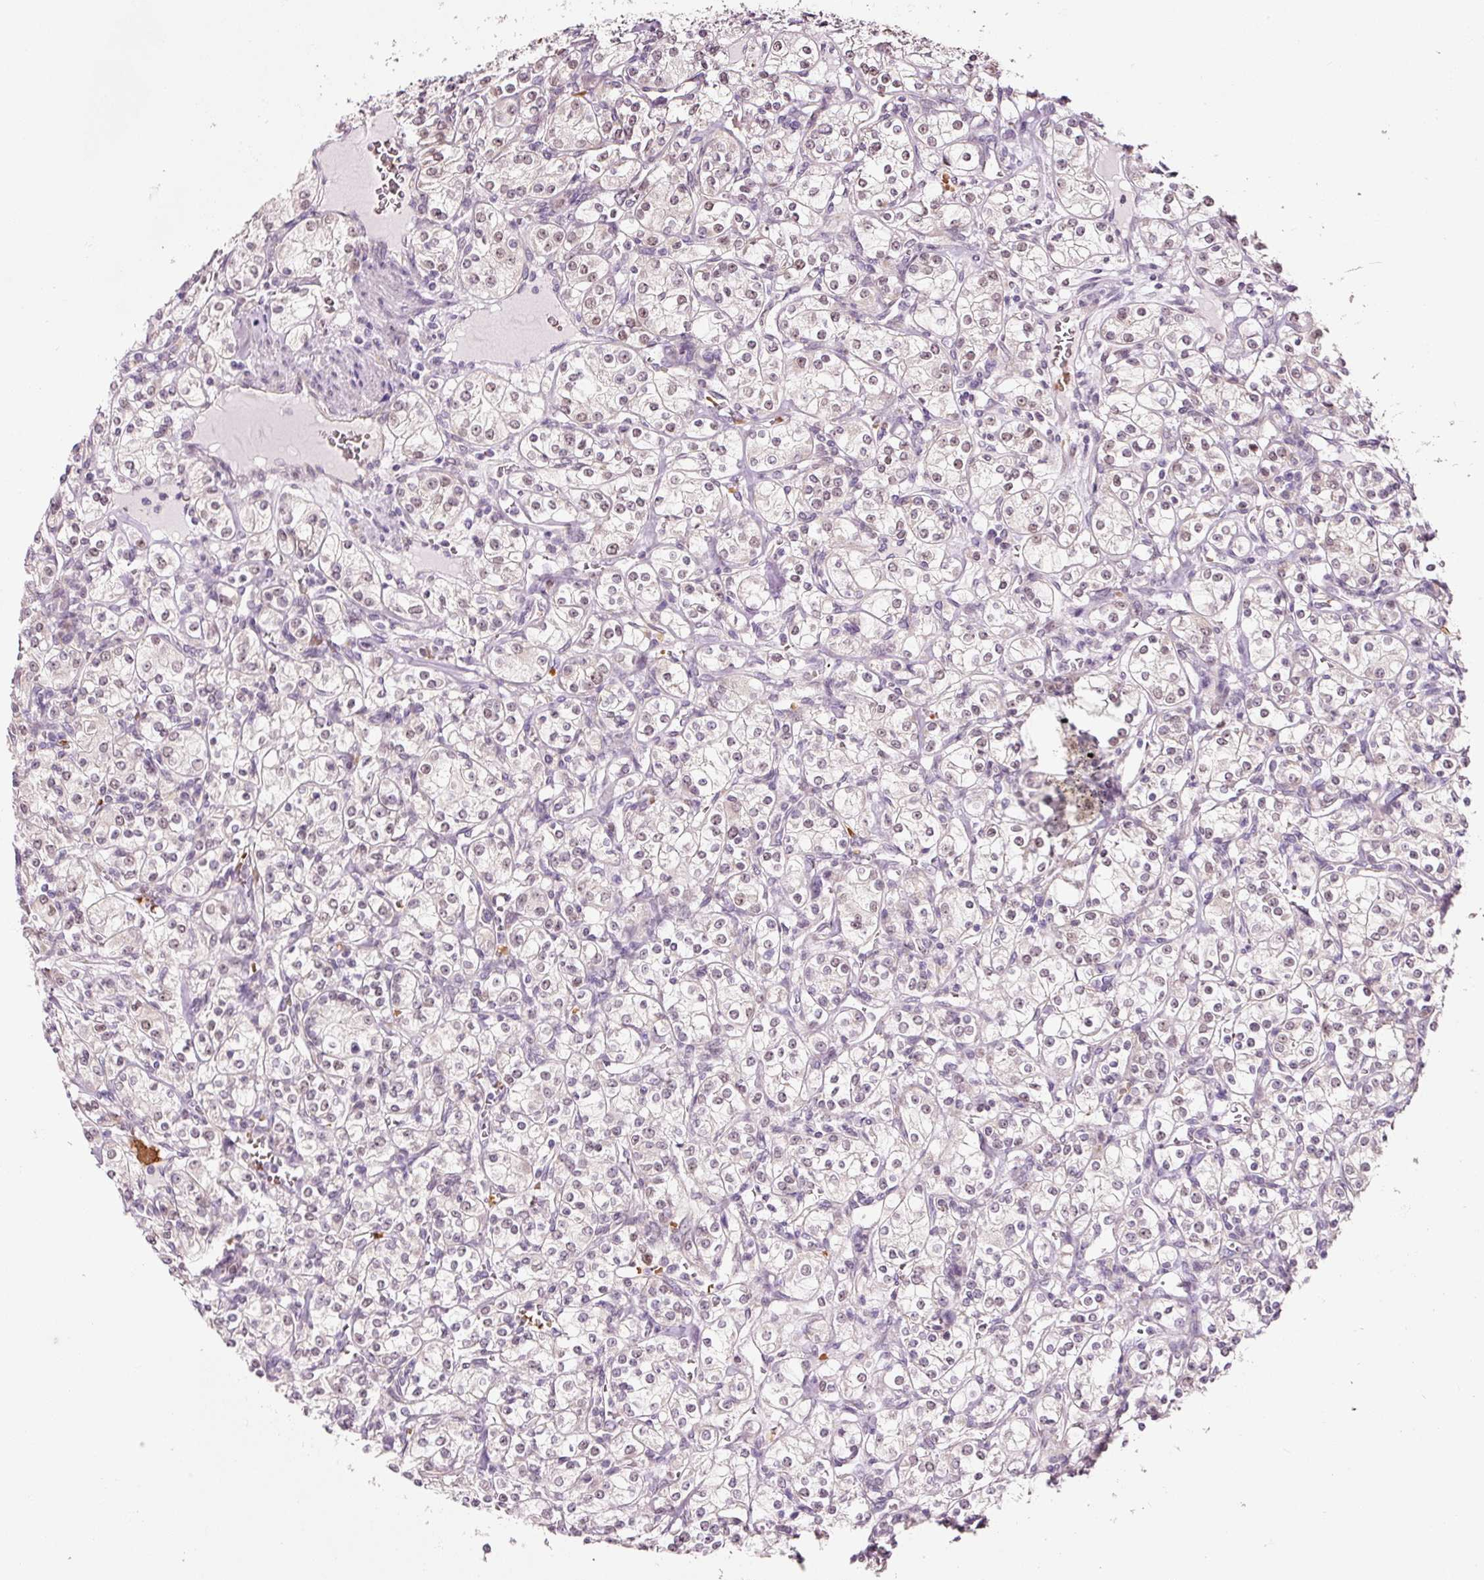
{"staining": {"intensity": "negative", "quantity": "none", "location": "none"}, "tissue": "renal cancer", "cell_type": "Tumor cells", "image_type": "cancer", "snomed": [{"axis": "morphology", "description": "Adenocarcinoma, NOS"}, {"axis": "topography", "description": "Kidney"}], "caption": "Renal cancer stained for a protein using immunohistochemistry (IHC) exhibits no positivity tumor cells.", "gene": "ZNF460", "patient": {"sex": "male", "age": 77}}